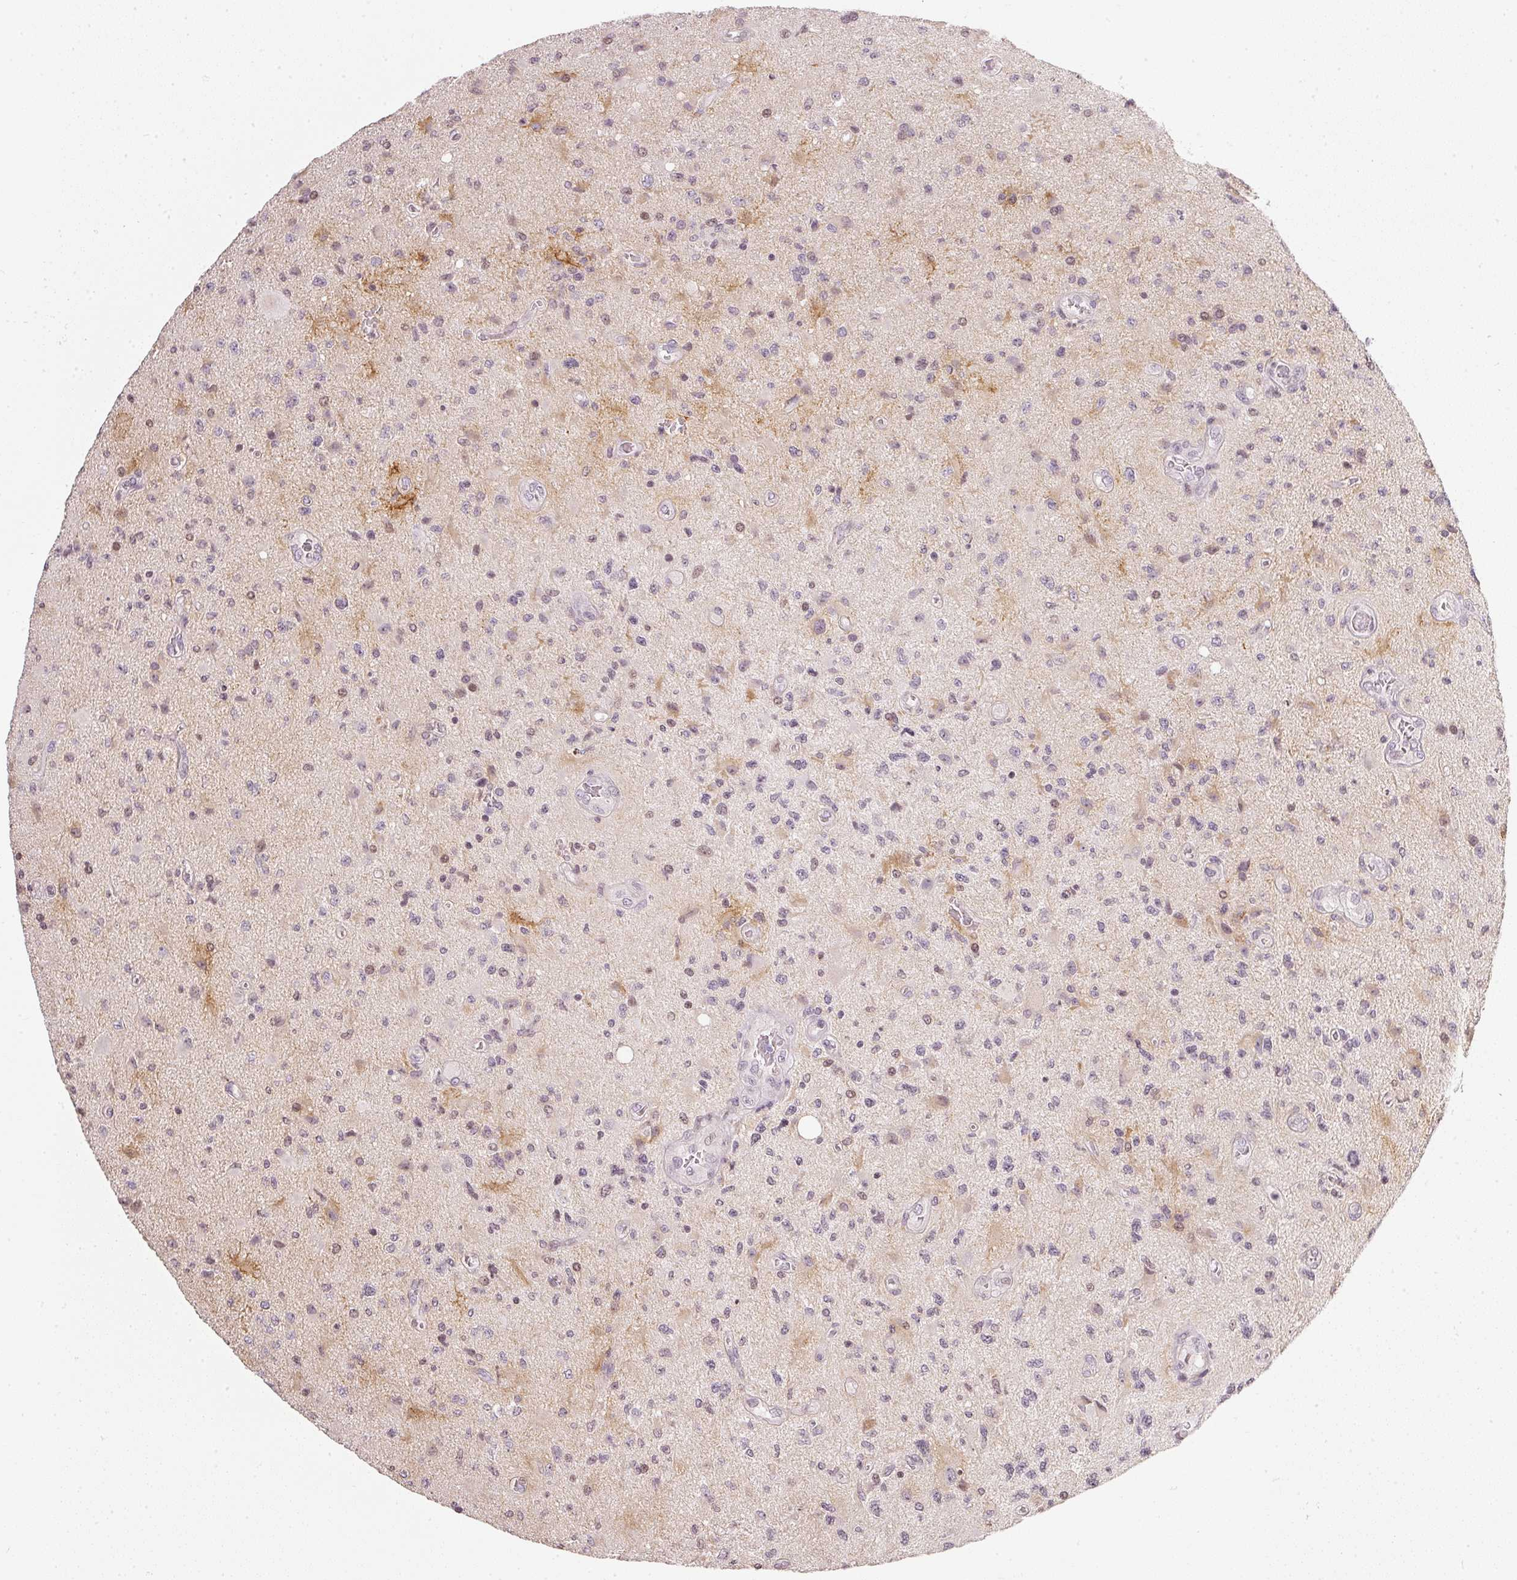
{"staining": {"intensity": "moderate", "quantity": "<25%", "location": "nuclear"}, "tissue": "glioma", "cell_type": "Tumor cells", "image_type": "cancer", "snomed": [{"axis": "morphology", "description": "Glioma, malignant, High grade"}, {"axis": "topography", "description": "Brain"}], "caption": "Immunohistochemical staining of human malignant high-grade glioma reveals moderate nuclear protein expression in about <25% of tumor cells.", "gene": "NRDE2", "patient": {"sex": "male", "age": 67}}